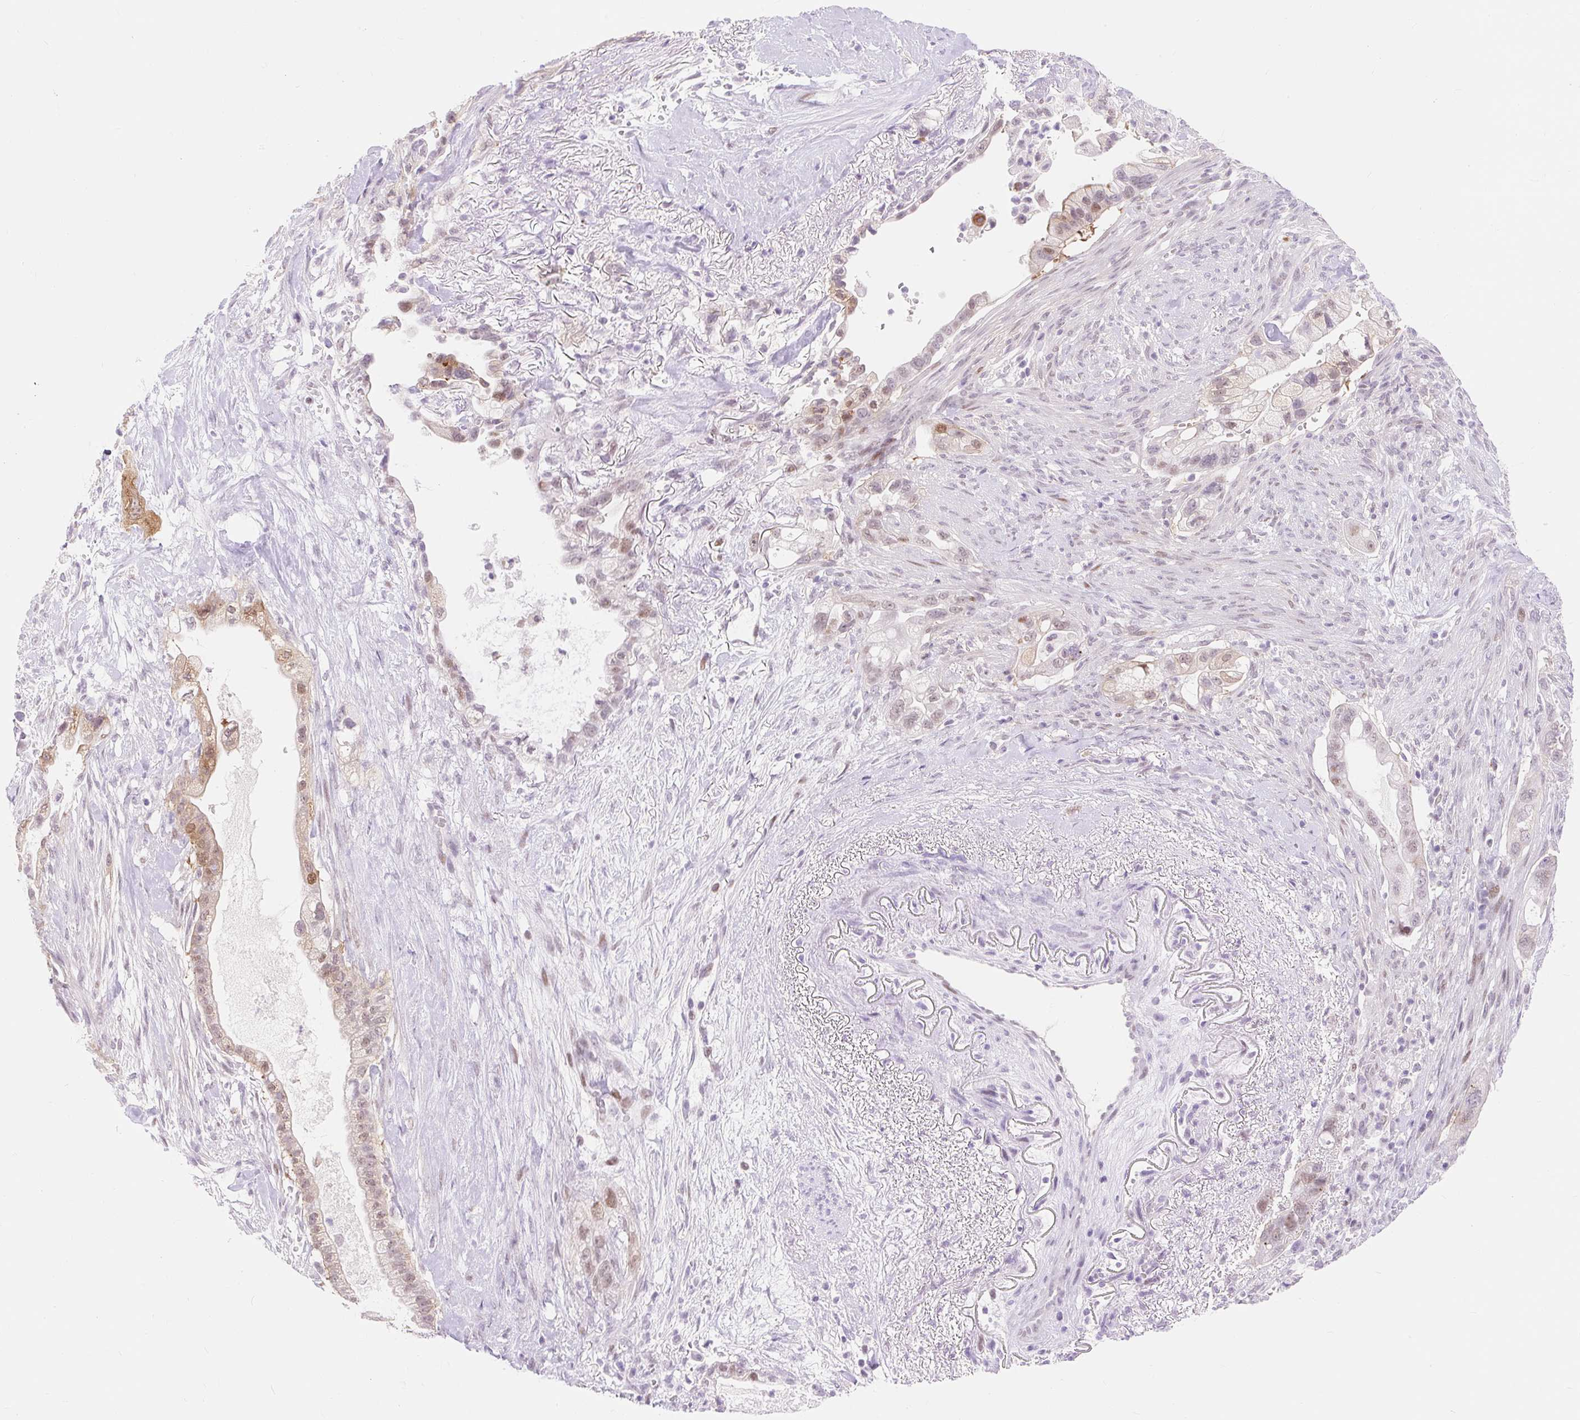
{"staining": {"intensity": "weak", "quantity": "25%-75%", "location": "nuclear"}, "tissue": "pancreatic cancer", "cell_type": "Tumor cells", "image_type": "cancer", "snomed": [{"axis": "morphology", "description": "Adenocarcinoma, NOS"}, {"axis": "topography", "description": "Pancreas"}], "caption": "Brown immunohistochemical staining in pancreatic cancer (adenocarcinoma) shows weak nuclear positivity in approximately 25%-75% of tumor cells.", "gene": "H2BW1", "patient": {"sex": "male", "age": 44}}